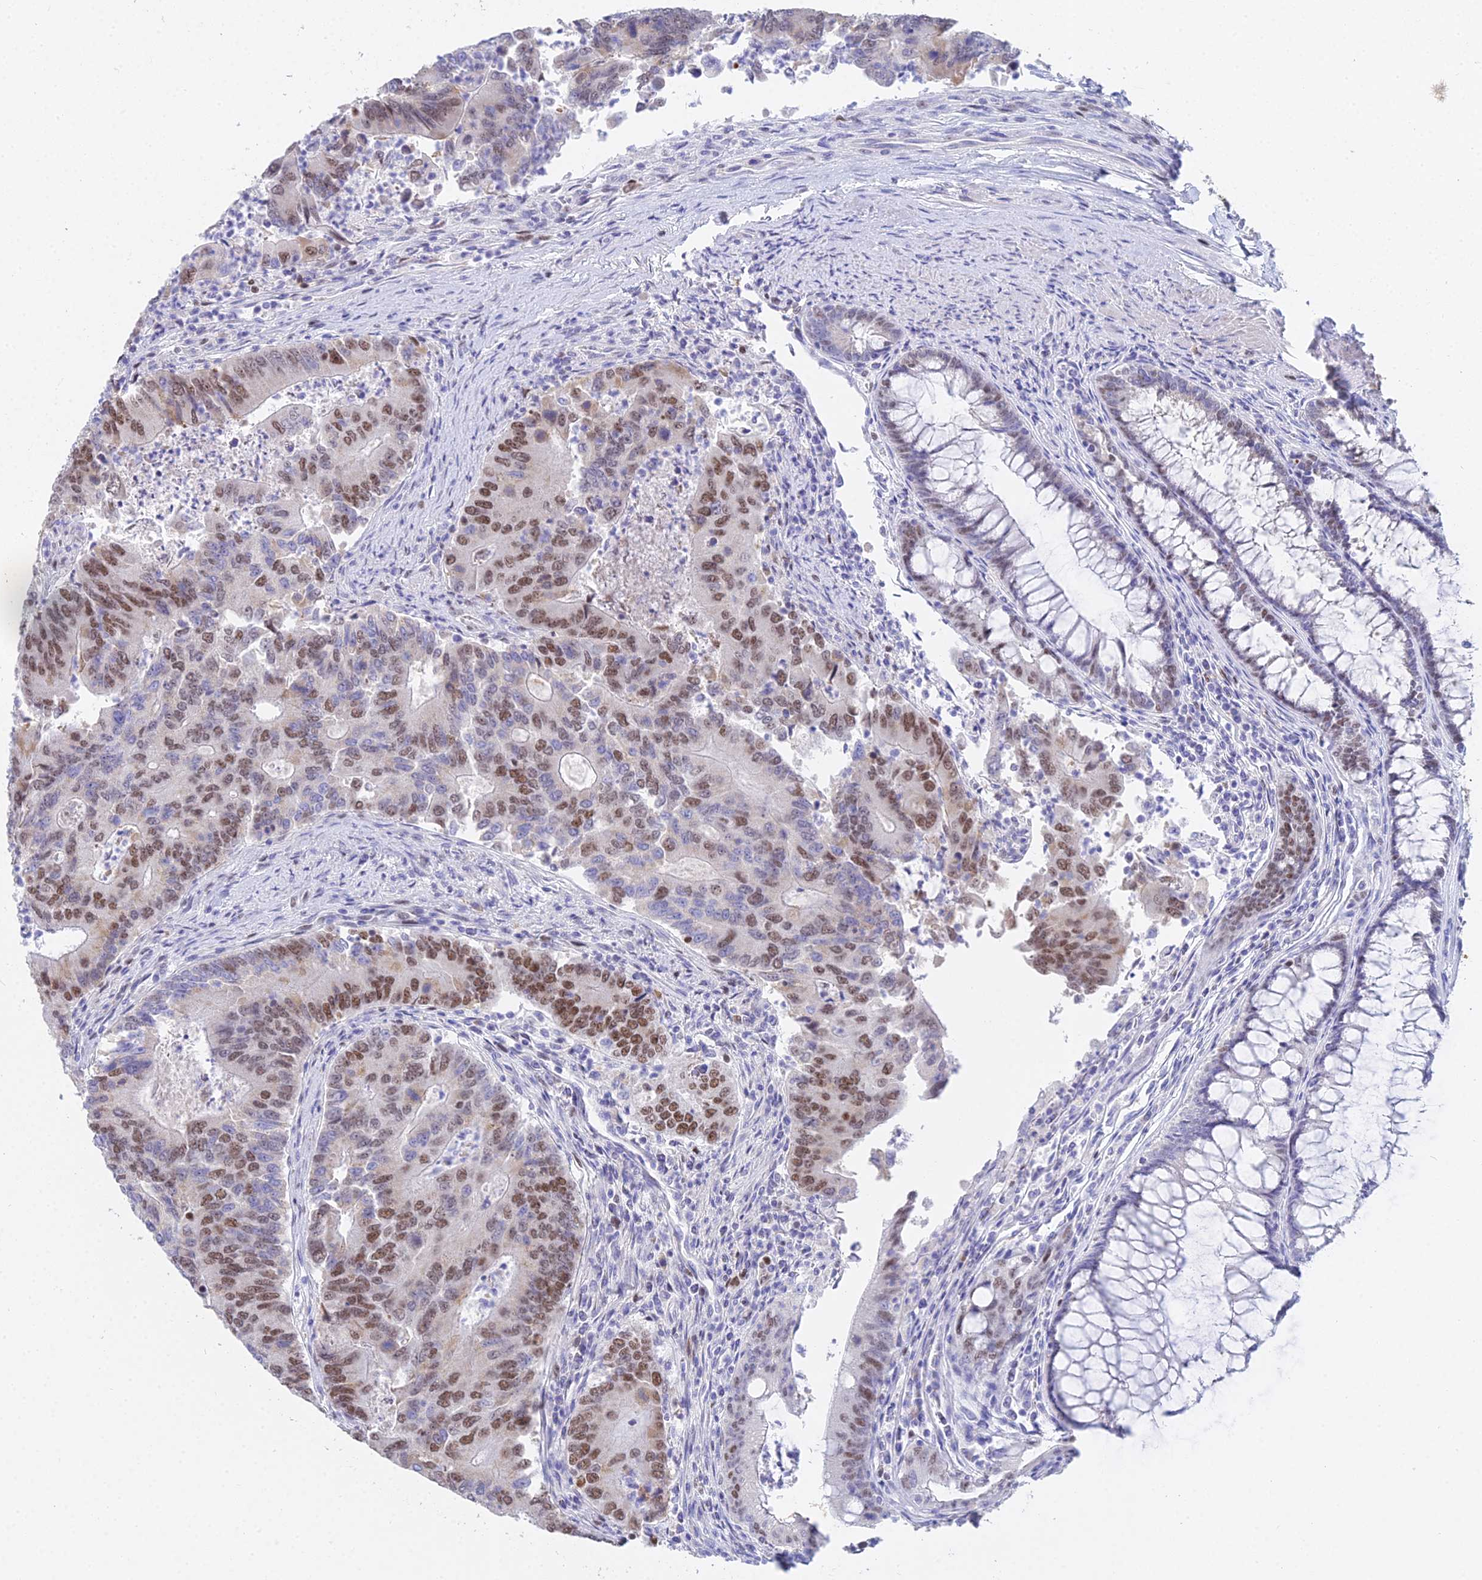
{"staining": {"intensity": "moderate", "quantity": "25%-75%", "location": "nuclear"}, "tissue": "colorectal cancer", "cell_type": "Tumor cells", "image_type": "cancer", "snomed": [{"axis": "morphology", "description": "Adenocarcinoma, NOS"}, {"axis": "topography", "description": "Colon"}], "caption": "Protein staining displays moderate nuclear expression in approximately 25%-75% of tumor cells in adenocarcinoma (colorectal).", "gene": "MCM2", "patient": {"sex": "female", "age": 67}}